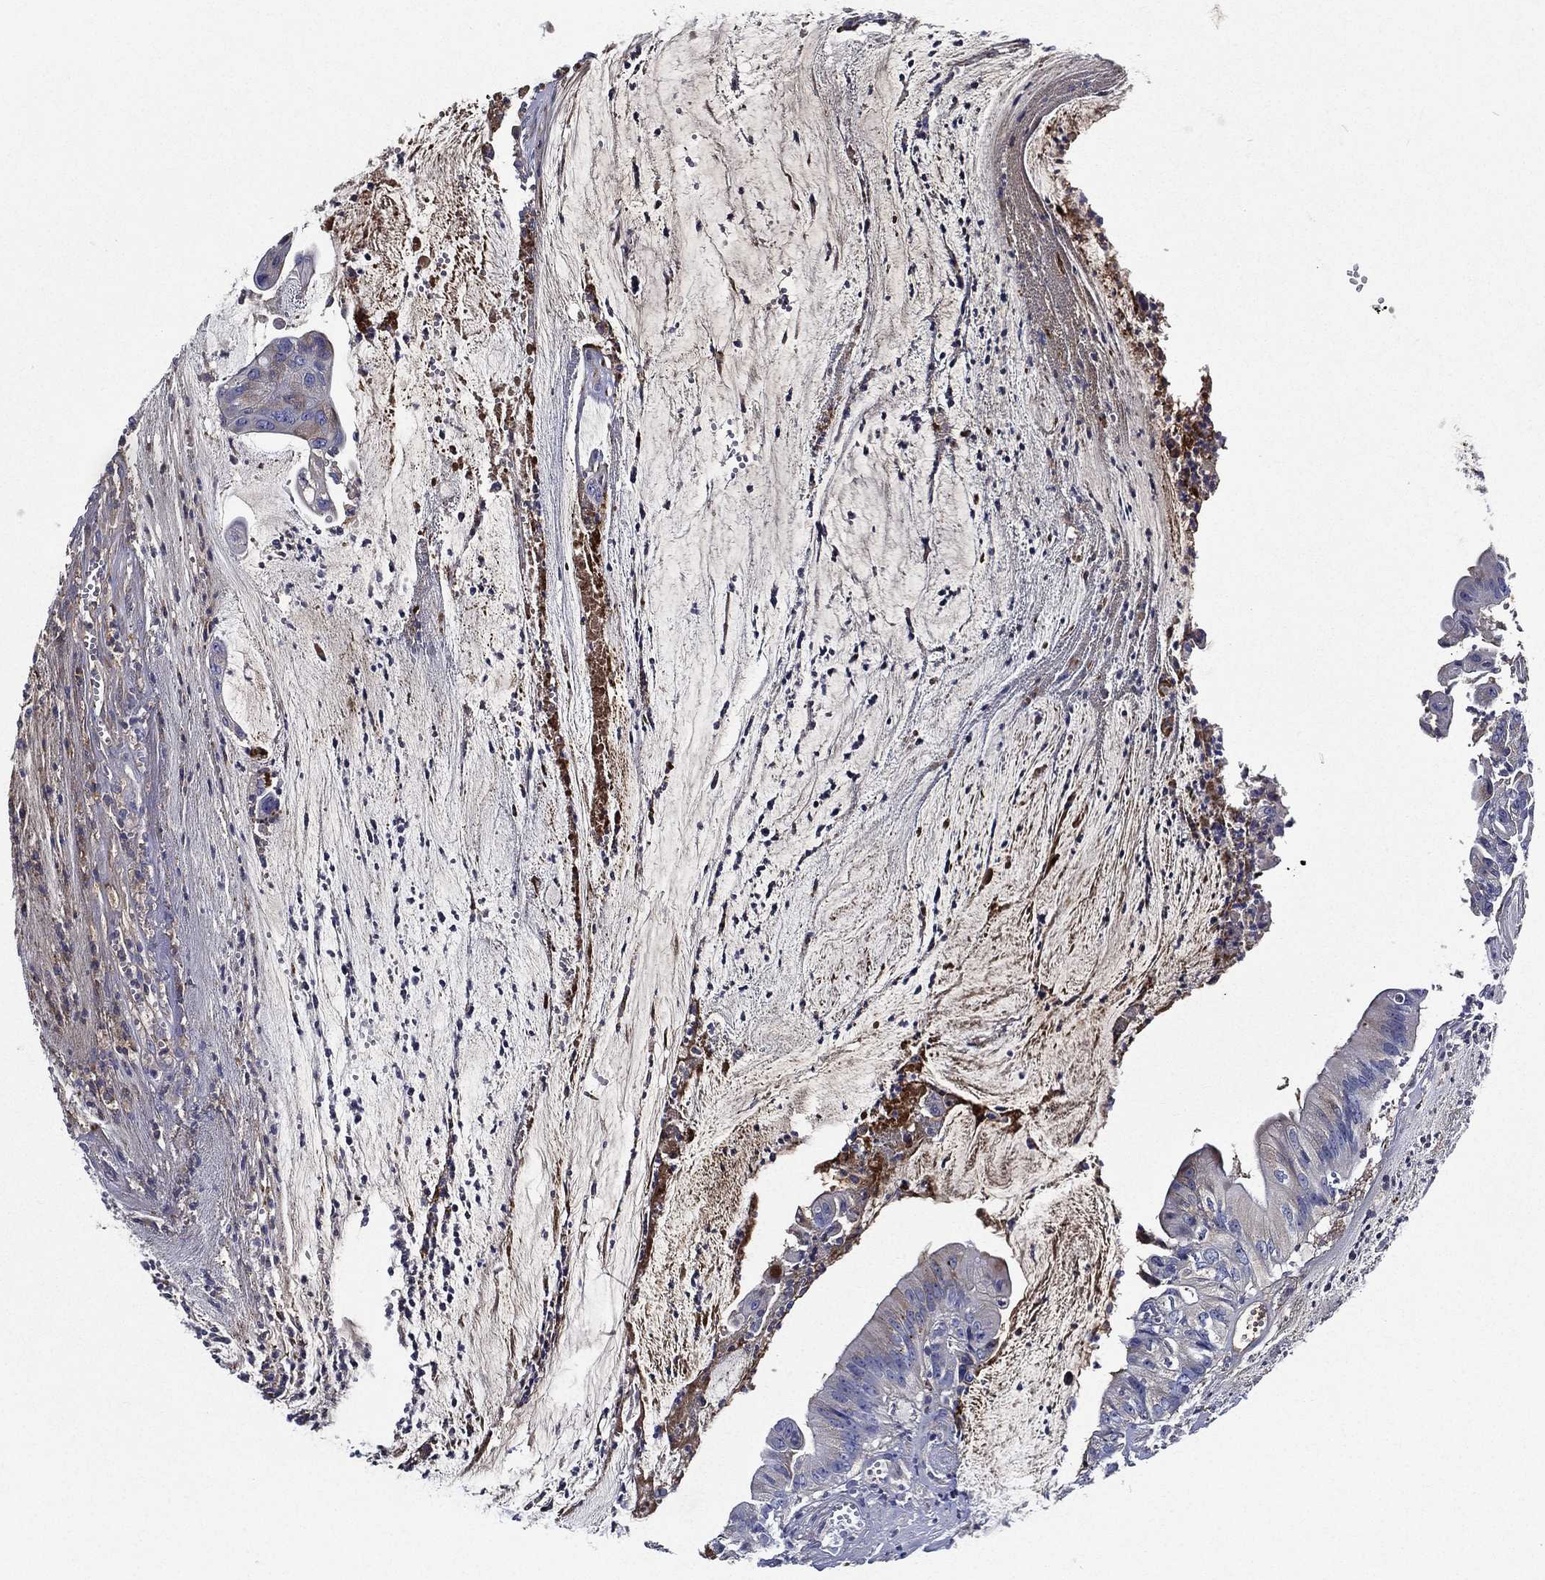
{"staining": {"intensity": "weak", "quantity": "<25%", "location": "cytoplasmic/membranous"}, "tissue": "colorectal cancer", "cell_type": "Tumor cells", "image_type": "cancer", "snomed": [{"axis": "morphology", "description": "Adenocarcinoma, NOS"}, {"axis": "topography", "description": "Colon"}], "caption": "An immunohistochemistry (IHC) photomicrograph of adenocarcinoma (colorectal) is shown. There is no staining in tumor cells of adenocarcinoma (colorectal).", "gene": "TMPRSS11D", "patient": {"sex": "female", "age": 69}}